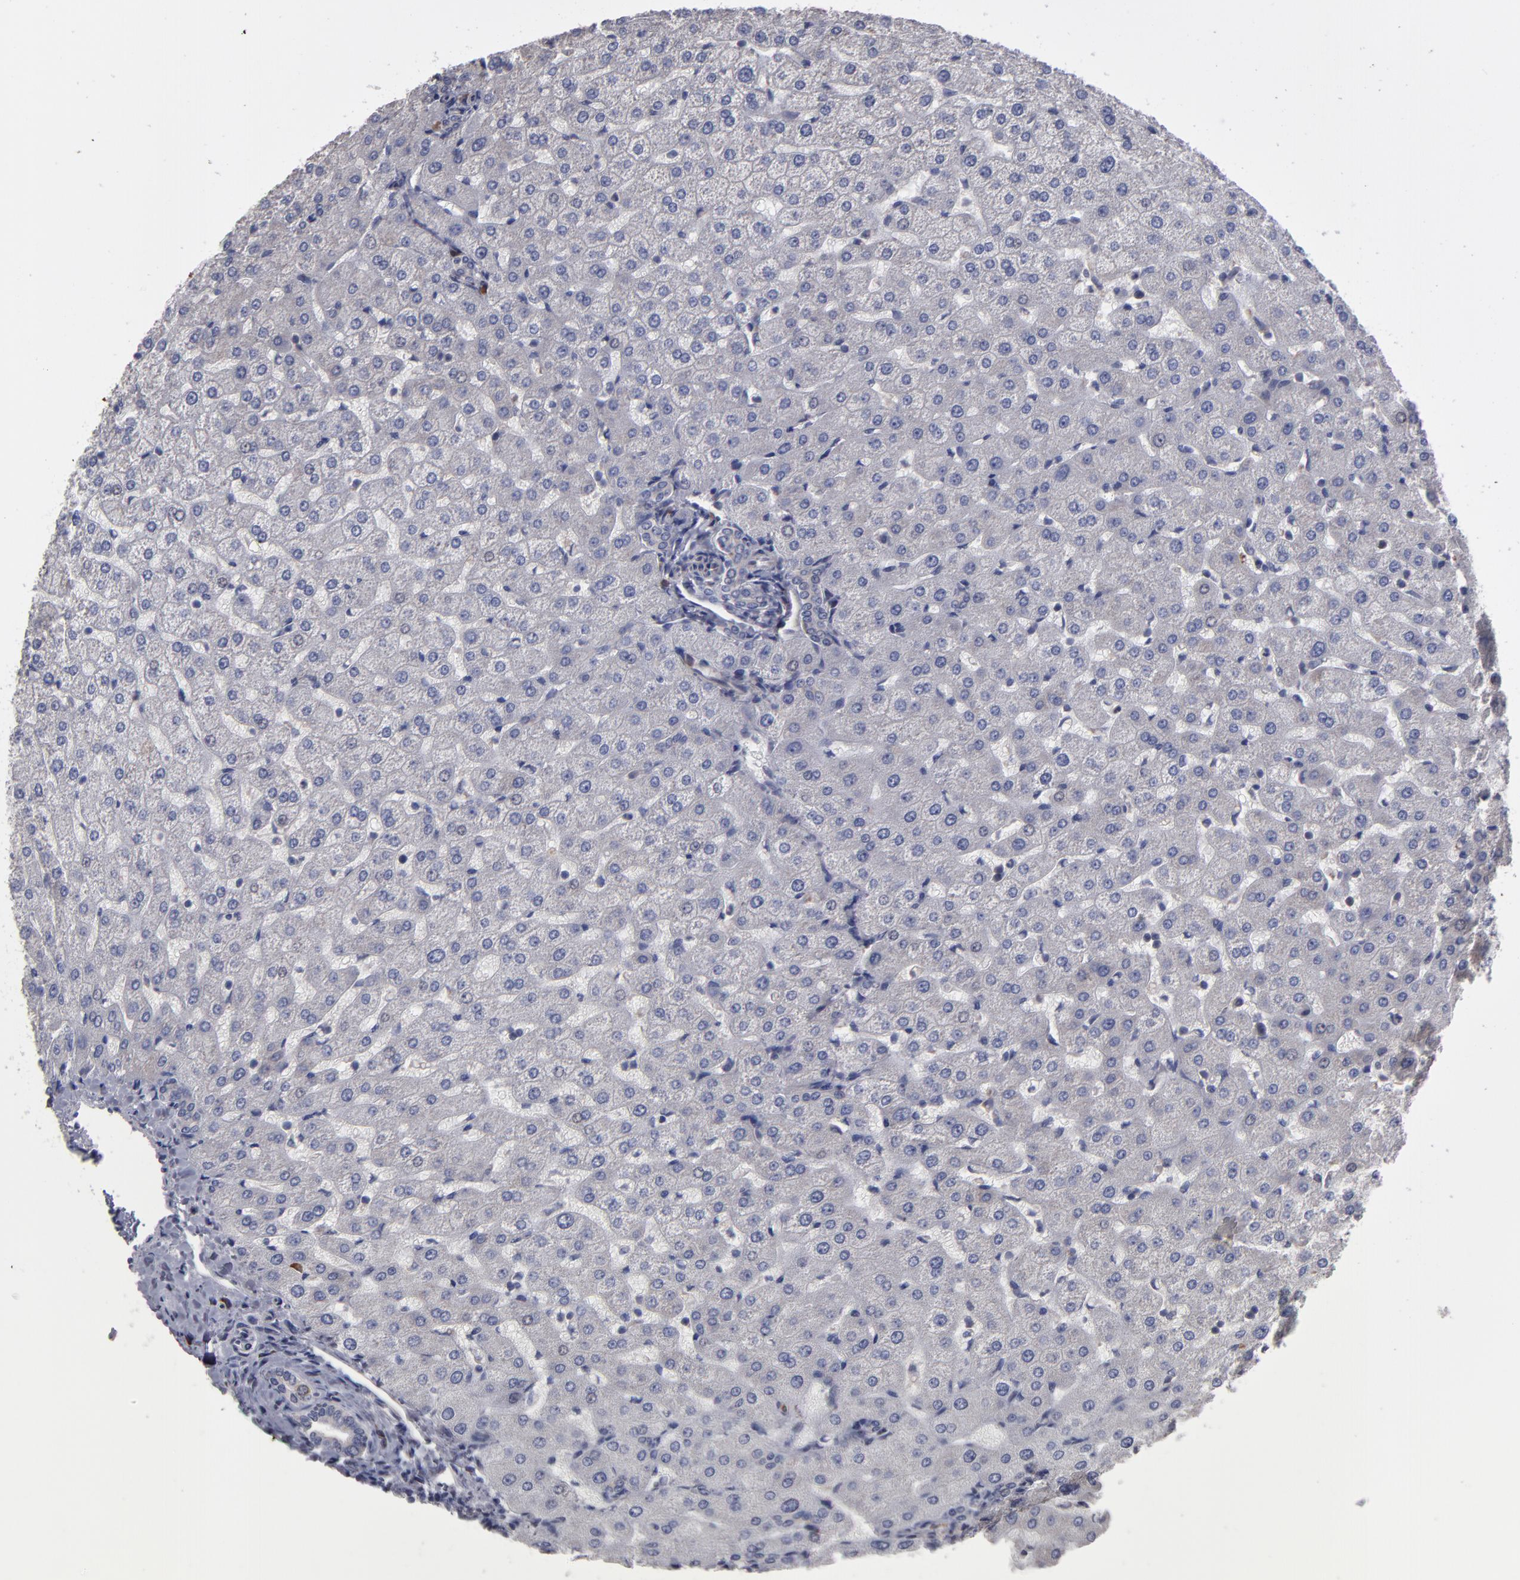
{"staining": {"intensity": "weak", "quantity": "25%-75%", "location": "cytoplasmic/membranous"}, "tissue": "liver", "cell_type": "Cholangiocytes", "image_type": "normal", "snomed": [{"axis": "morphology", "description": "Normal tissue, NOS"}, {"axis": "morphology", "description": "Fibrosis, NOS"}, {"axis": "topography", "description": "Liver"}], "caption": "Immunohistochemical staining of unremarkable liver displays low levels of weak cytoplasmic/membranous positivity in about 25%-75% of cholangiocytes. The staining is performed using DAB brown chromogen to label protein expression. The nuclei are counter-stained blue using hematoxylin.", "gene": "SND1", "patient": {"sex": "female", "age": 29}}